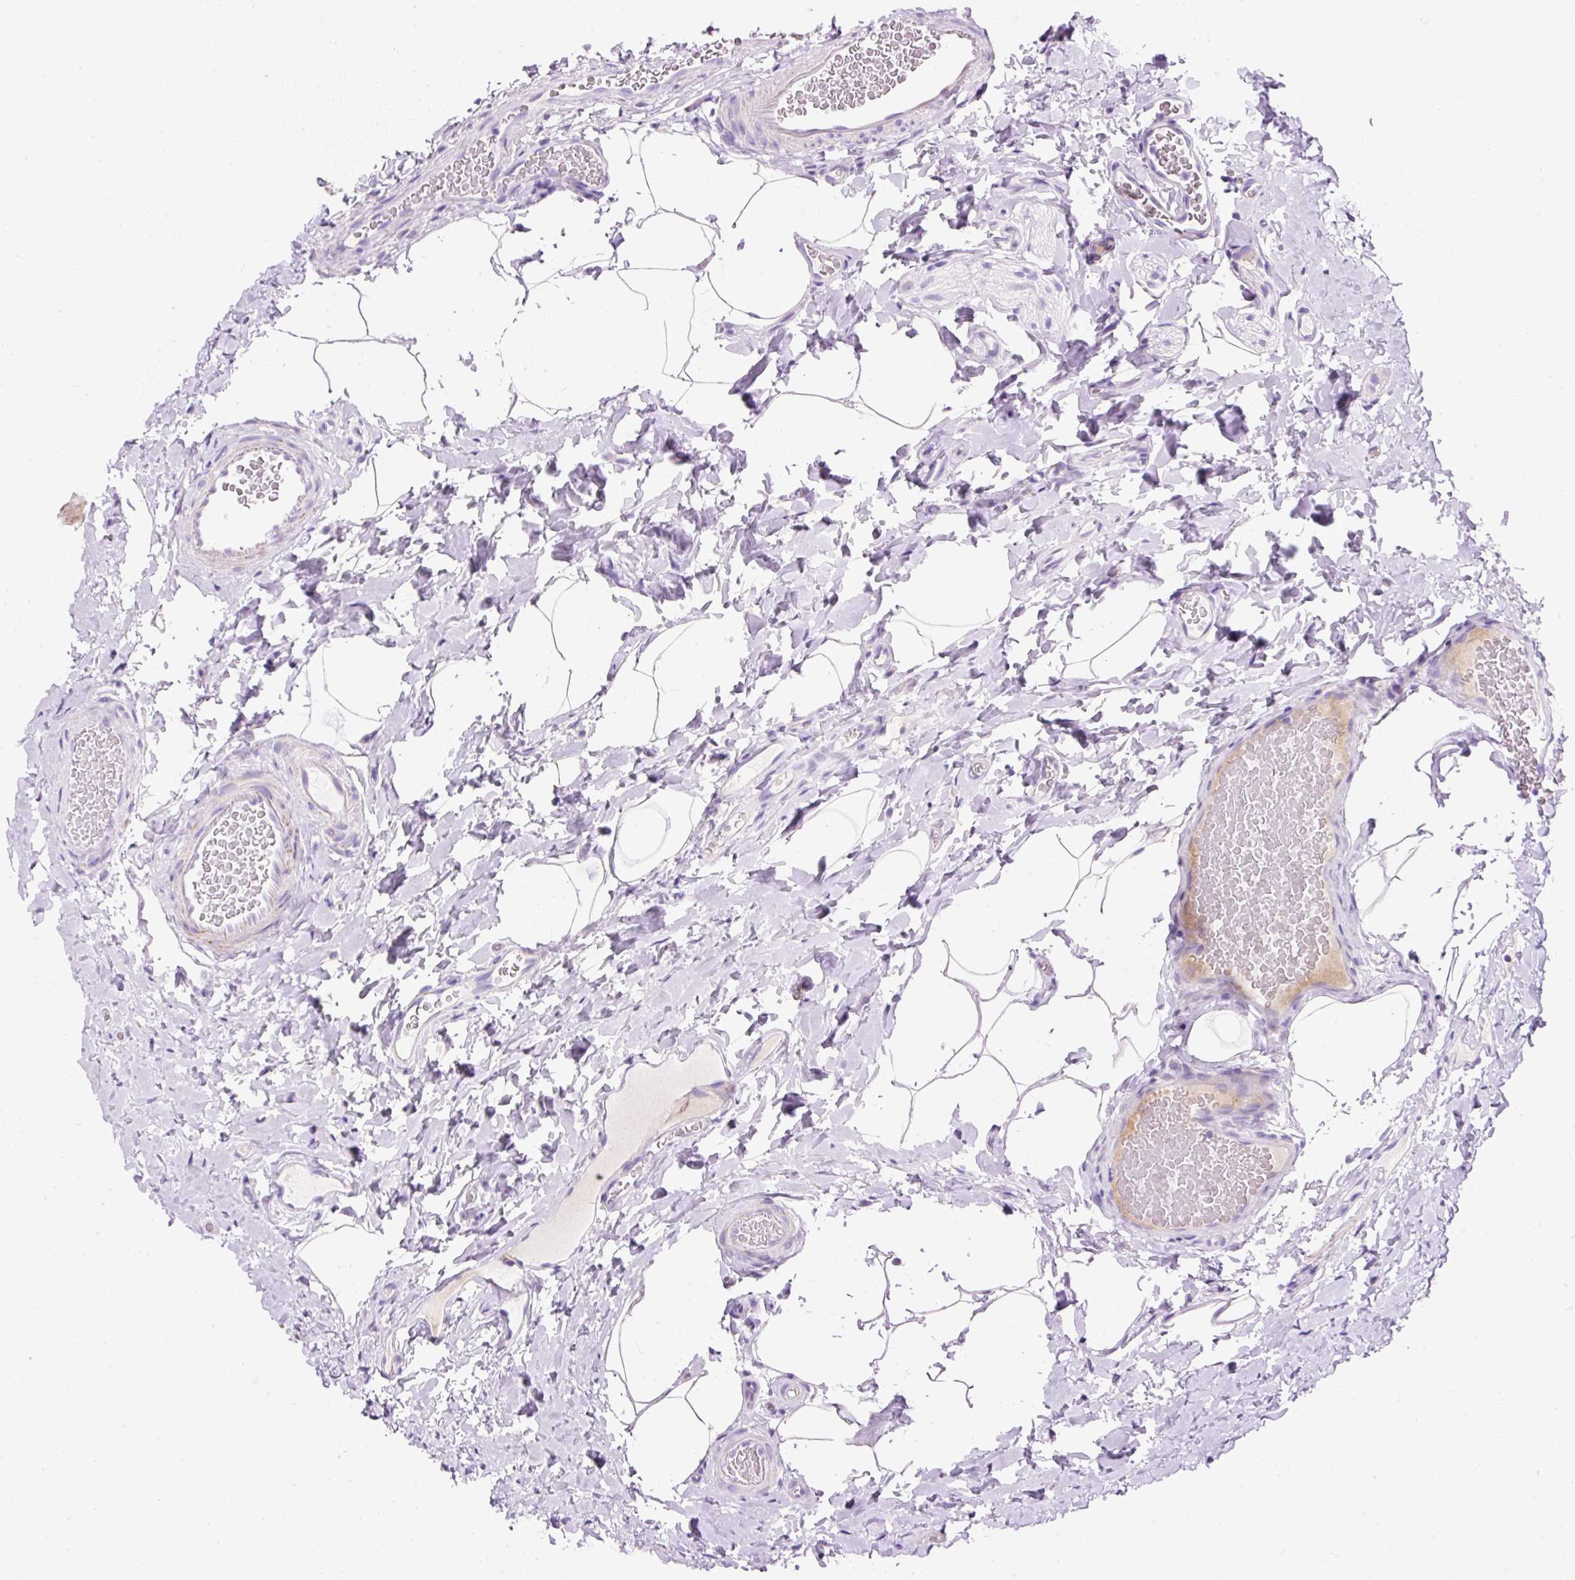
{"staining": {"intensity": "negative", "quantity": "none", "location": "none"}, "tissue": "colon", "cell_type": "Endothelial cells", "image_type": "normal", "snomed": [{"axis": "morphology", "description": "Normal tissue, NOS"}, {"axis": "topography", "description": "Colon"}], "caption": "Immunohistochemical staining of normal human colon demonstrates no significant staining in endothelial cells. Nuclei are stained in blue.", "gene": "PLPP2", "patient": {"sex": "male", "age": 46}}